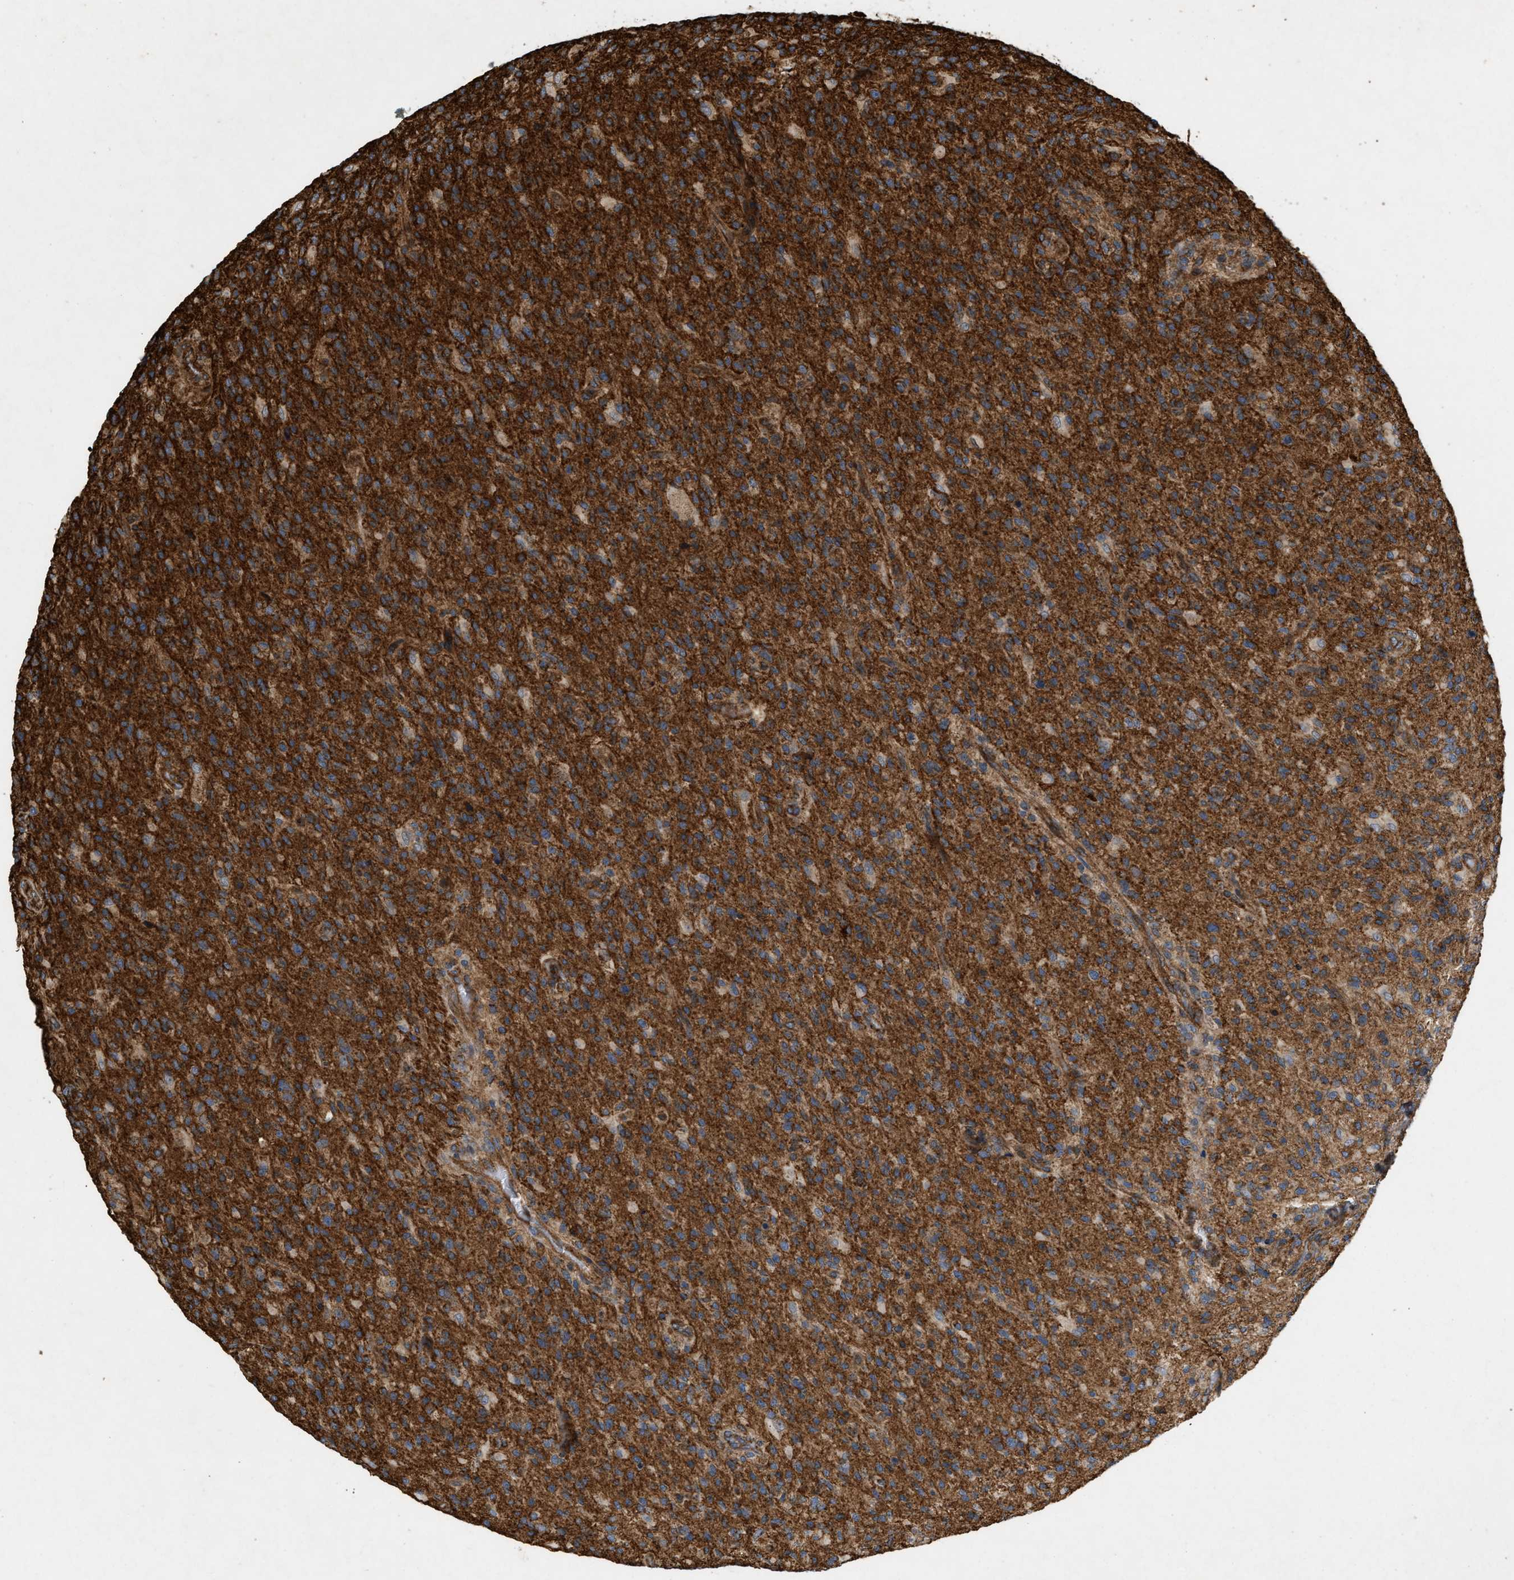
{"staining": {"intensity": "strong", "quantity": ">75%", "location": "cytoplasmic/membranous"}, "tissue": "glioma", "cell_type": "Tumor cells", "image_type": "cancer", "snomed": [{"axis": "morphology", "description": "Glioma, malignant, High grade"}, {"axis": "topography", "description": "Brain"}], "caption": "Protein expression analysis of glioma demonstrates strong cytoplasmic/membranous expression in approximately >75% of tumor cells. The staining is performed using DAB (3,3'-diaminobenzidine) brown chromogen to label protein expression. The nuclei are counter-stained blue using hematoxylin.", "gene": "GNB4", "patient": {"sex": "male", "age": 71}}